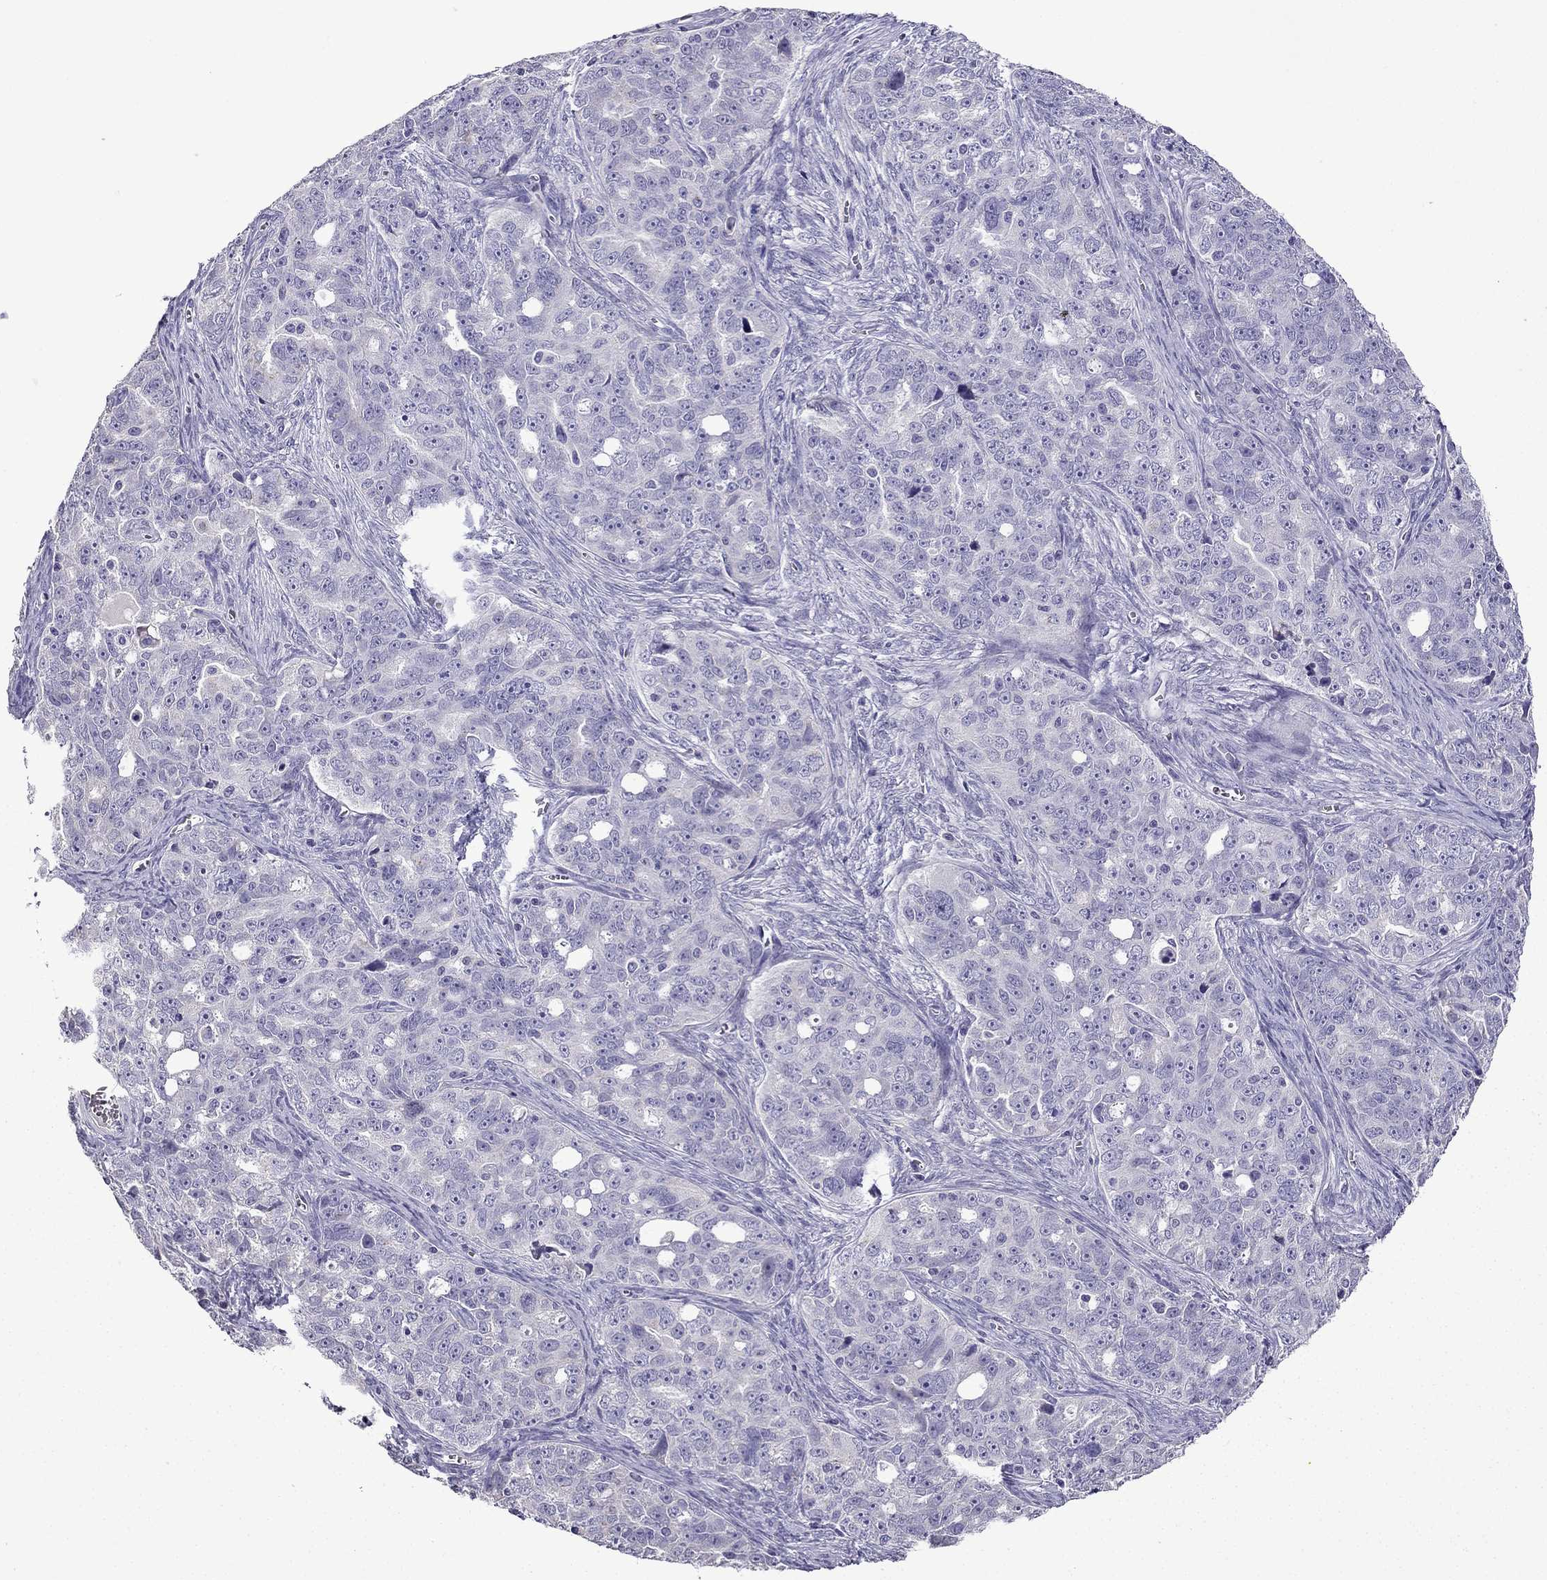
{"staining": {"intensity": "negative", "quantity": "none", "location": "none"}, "tissue": "ovarian cancer", "cell_type": "Tumor cells", "image_type": "cancer", "snomed": [{"axis": "morphology", "description": "Cystadenocarcinoma, serous, NOS"}, {"axis": "topography", "description": "Ovary"}], "caption": "IHC image of human serous cystadenocarcinoma (ovarian) stained for a protein (brown), which shows no positivity in tumor cells.", "gene": "TTN", "patient": {"sex": "female", "age": 51}}